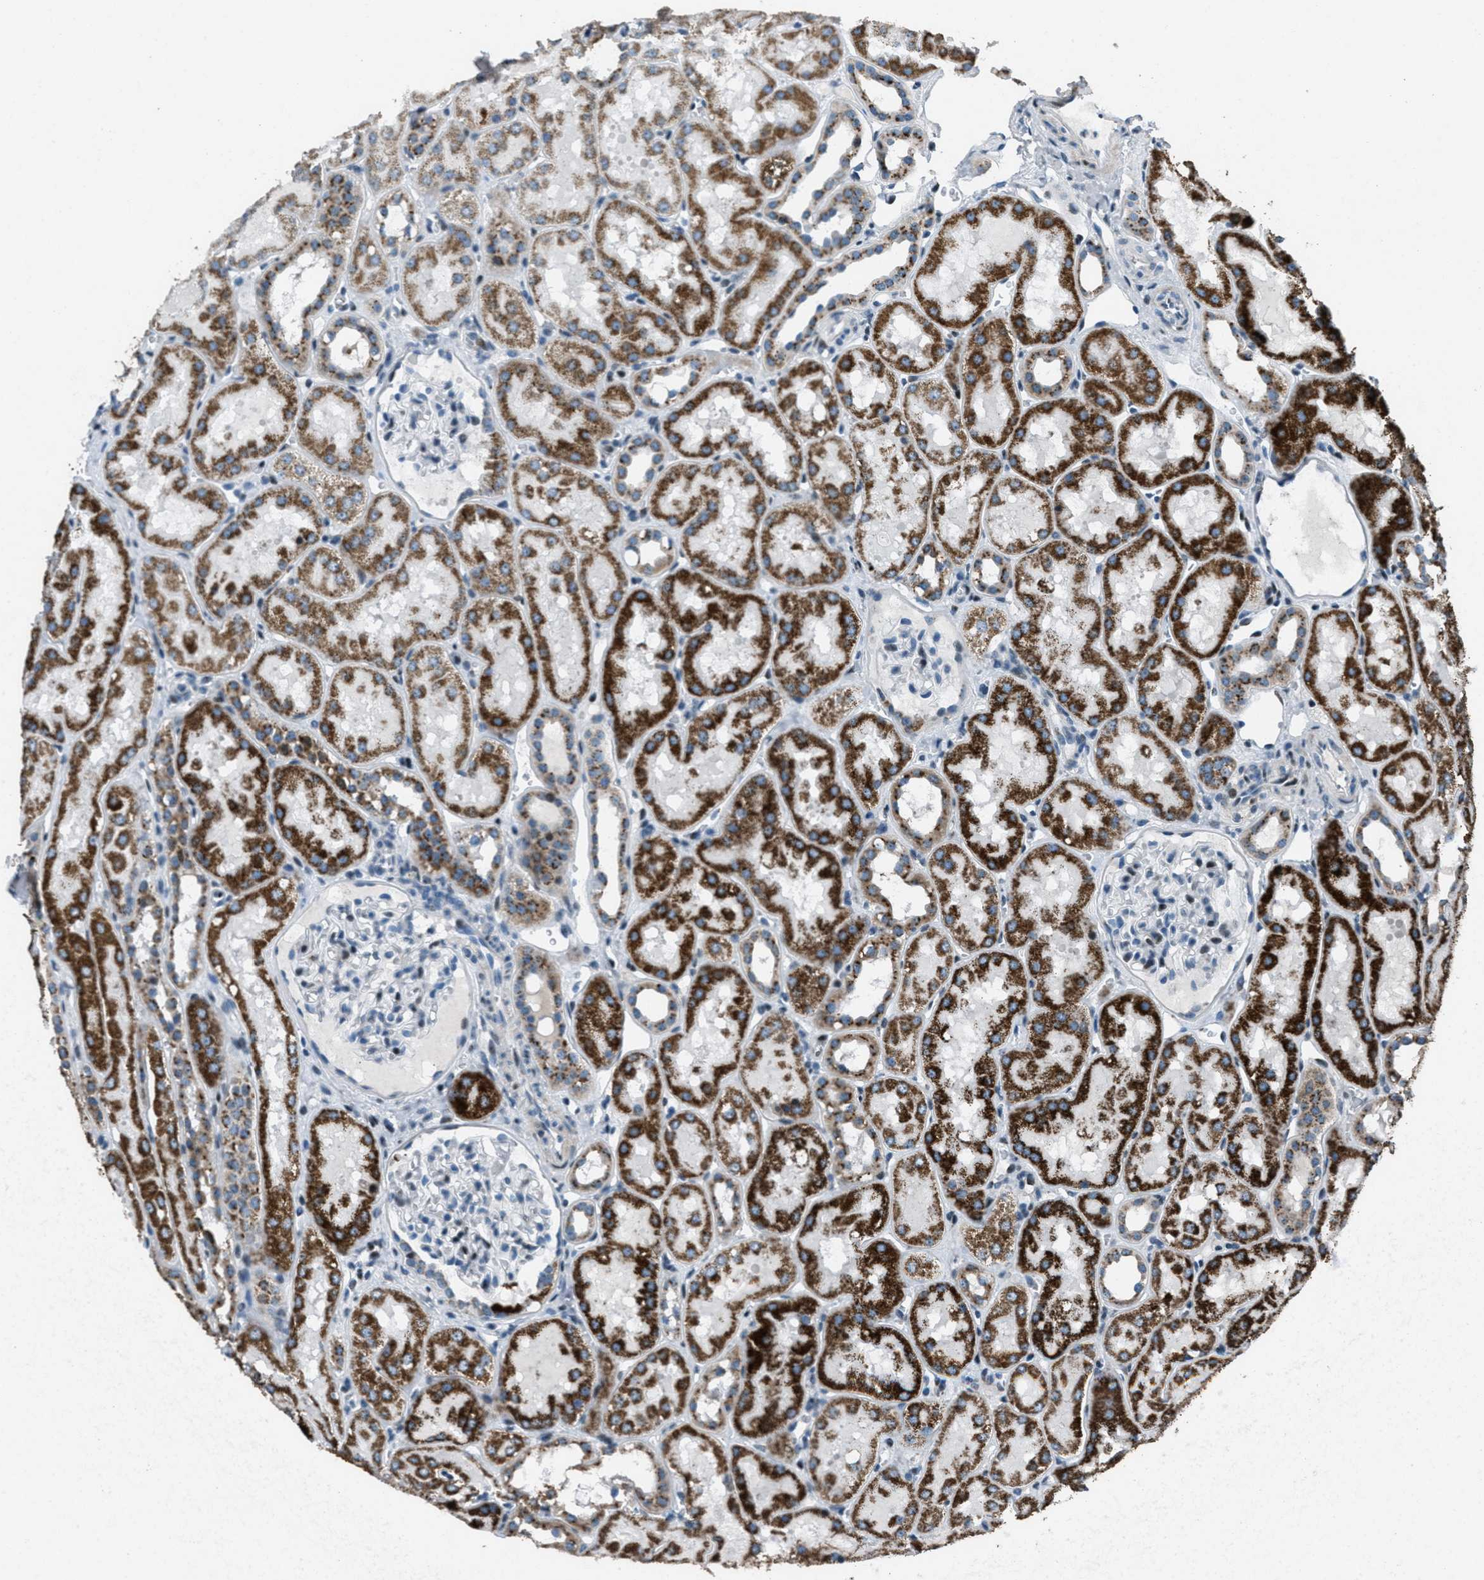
{"staining": {"intensity": "negative", "quantity": "none", "location": "none"}, "tissue": "kidney", "cell_type": "Cells in glomeruli", "image_type": "normal", "snomed": [{"axis": "morphology", "description": "Normal tissue, NOS"}, {"axis": "topography", "description": "Kidney"}, {"axis": "topography", "description": "Urinary bladder"}], "caption": "This is a photomicrograph of immunohistochemistry staining of unremarkable kidney, which shows no positivity in cells in glomeruli.", "gene": "GPC6", "patient": {"sex": "male", "age": 16}}